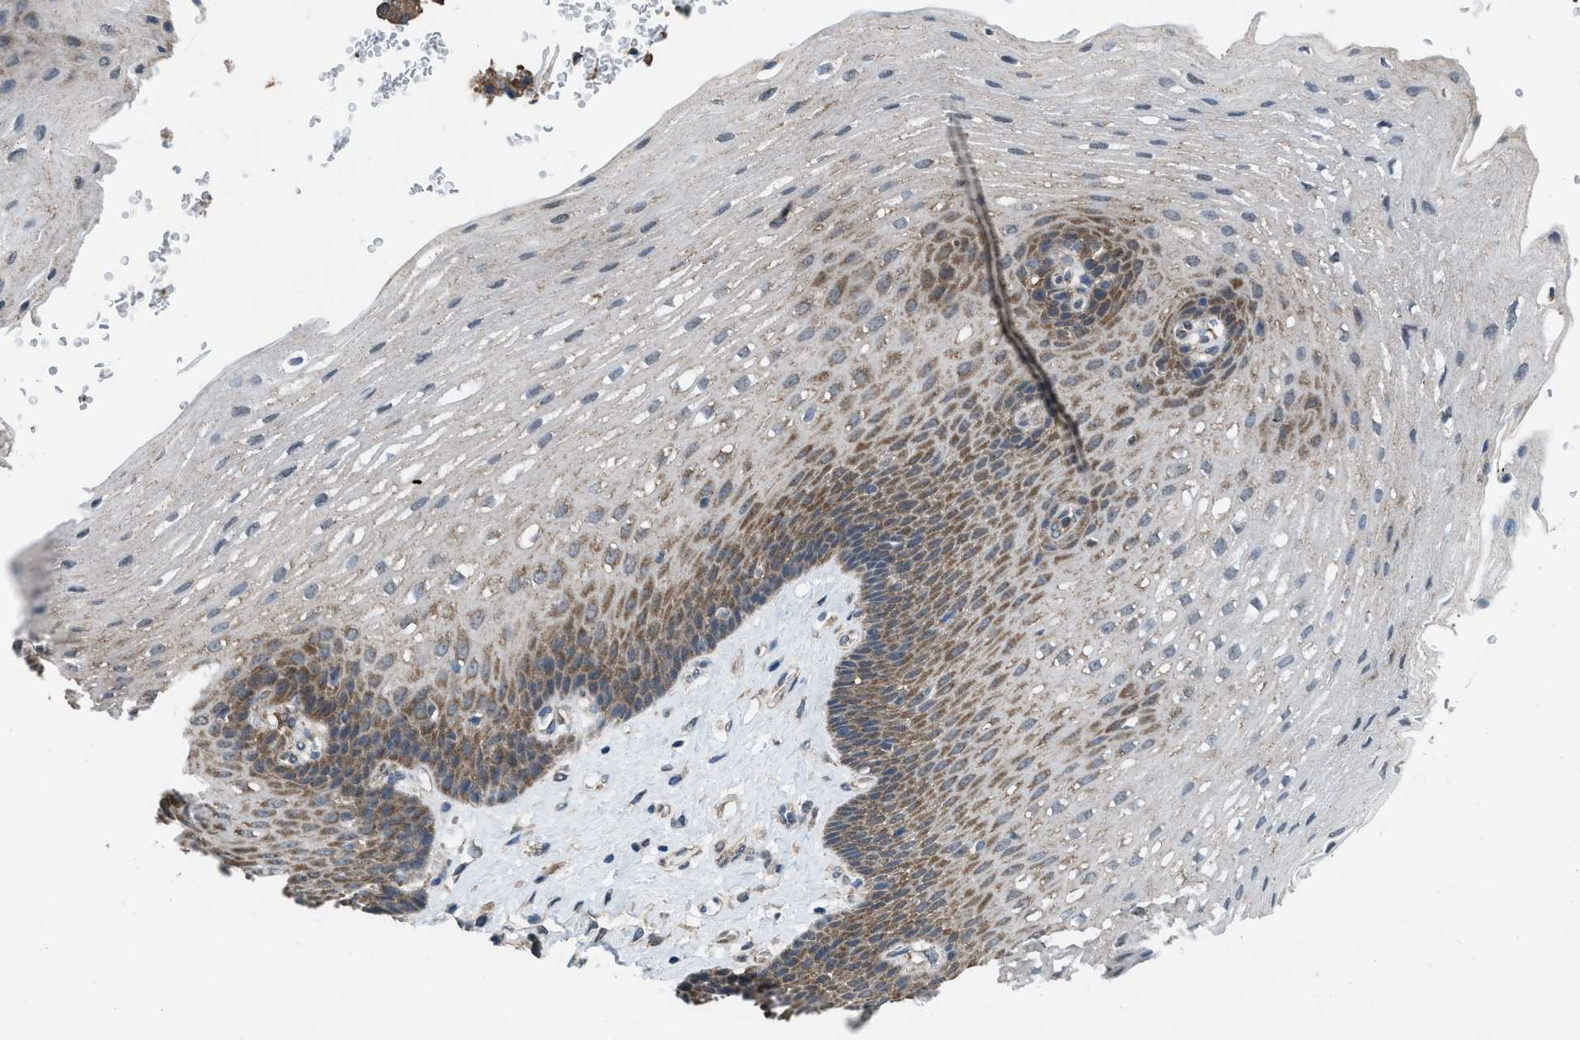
{"staining": {"intensity": "moderate", "quantity": "<25%", "location": "cytoplasmic/membranous"}, "tissue": "esophagus", "cell_type": "Squamous epithelial cells", "image_type": "normal", "snomed": [{"axis": "morphology", "description": "Normal tissue, NOS"}, {"axis": "topography", "description": "Esophagus"}], "caption": "Immunohistochemistry photomicrograph of unremarkable human esophagus stained for a protein (brown), which exhibits low levels of moderate cytoplasmic/membranous expression in about <25% of squamous epithelial cells.", "gene": "ARL6", "patient": {"sex": "male", "age": 48}}